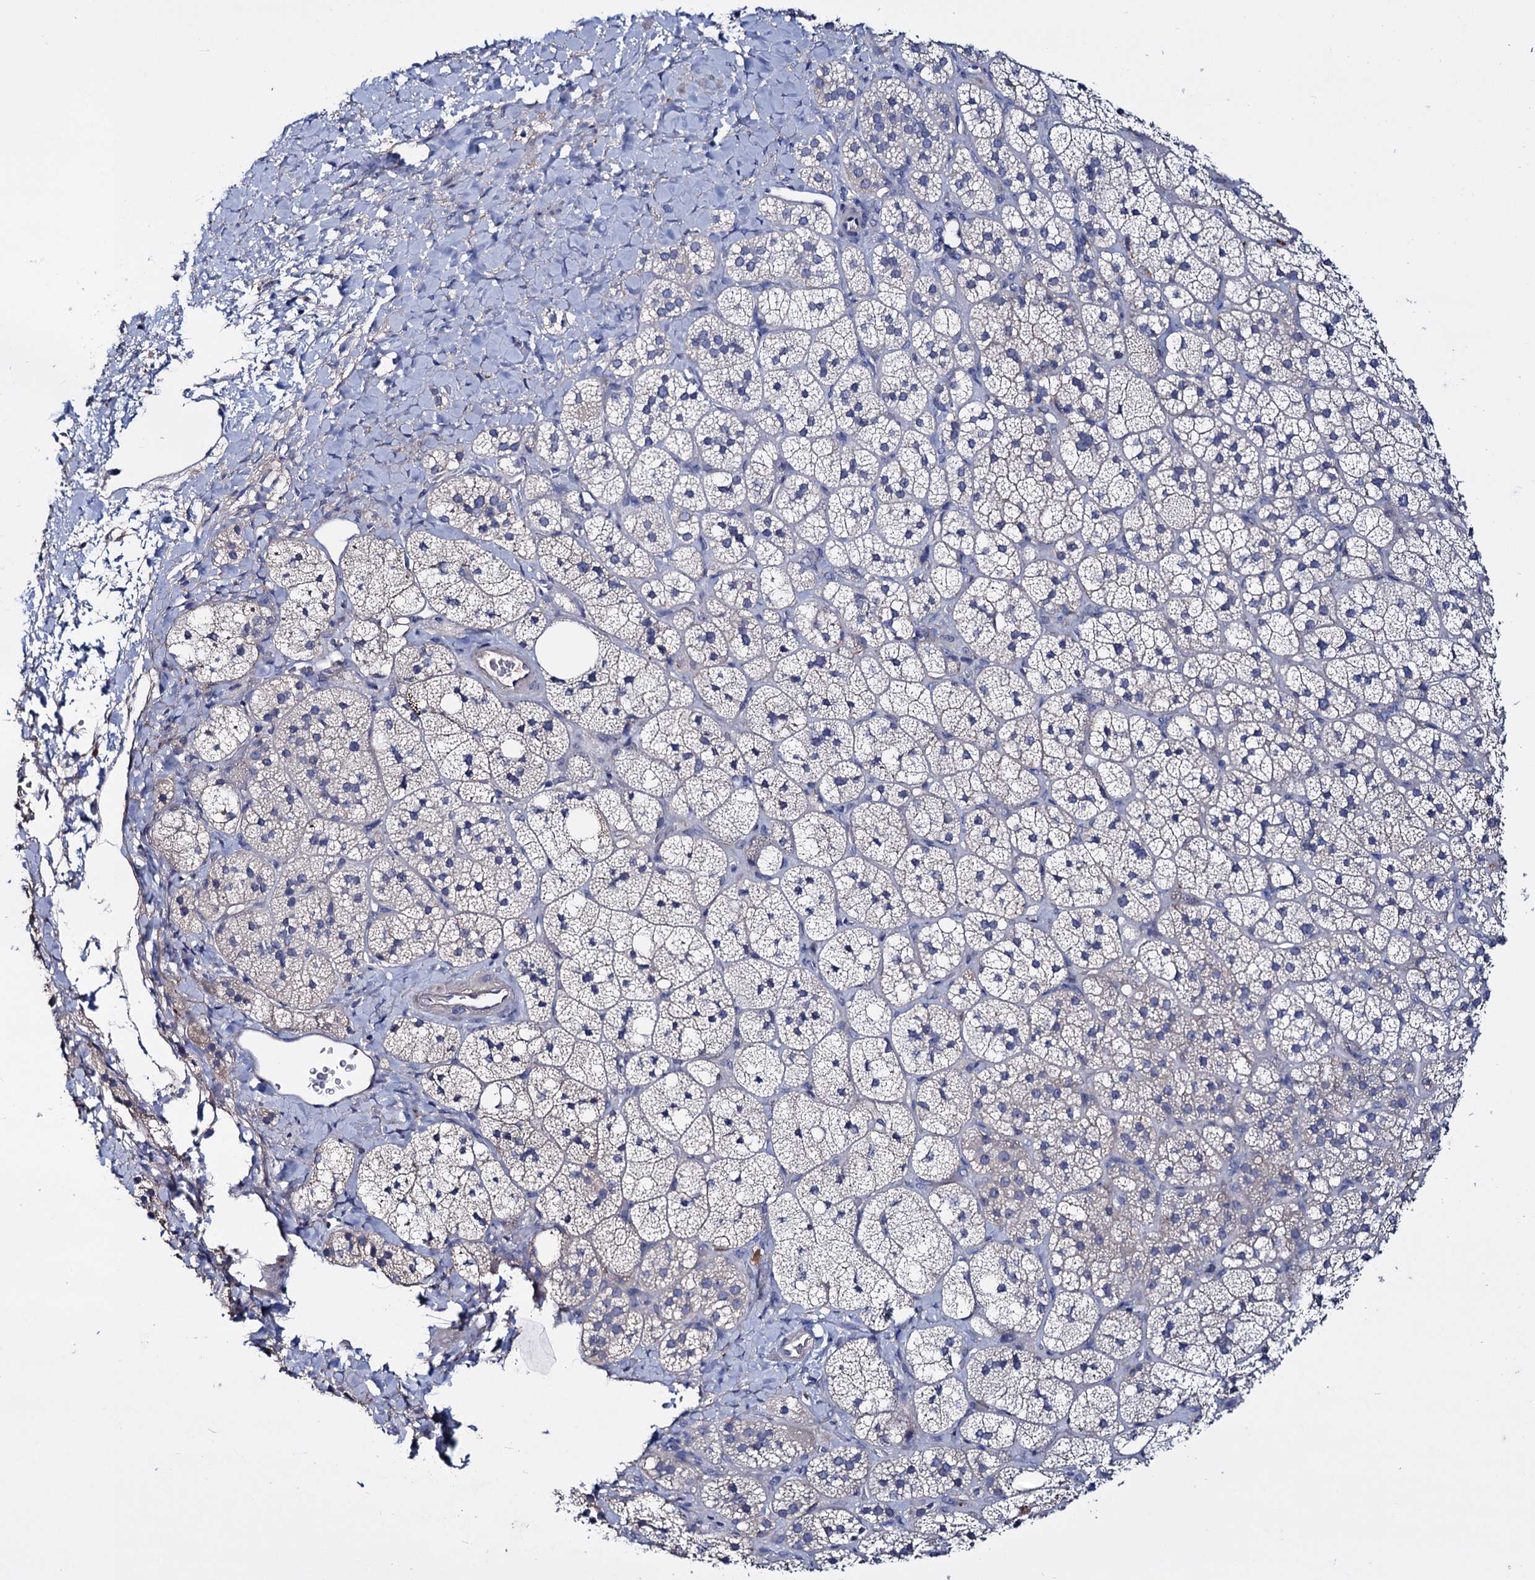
{"staining": {"intensity": "moderate", "quantity": "25%-75%", "location": "cytoplasmic/membranous"}, "tissue": "adrenal gland", "cell_type": "Glandular cells", "image_type": "normal", "snomed": [{"axis": "morphology", "description": "Normal tissue, NOS"}, {"axis": "topography", "description": "Adrenal gland"}], "caption": "A medium amount of moderate cytoplasmic/membranous expression is appreciated in about 25%-75% of glandular cells in benign adrenal gland.", "gene": "PPP1R32", "patient": {"sex": "male", "age": 61}}